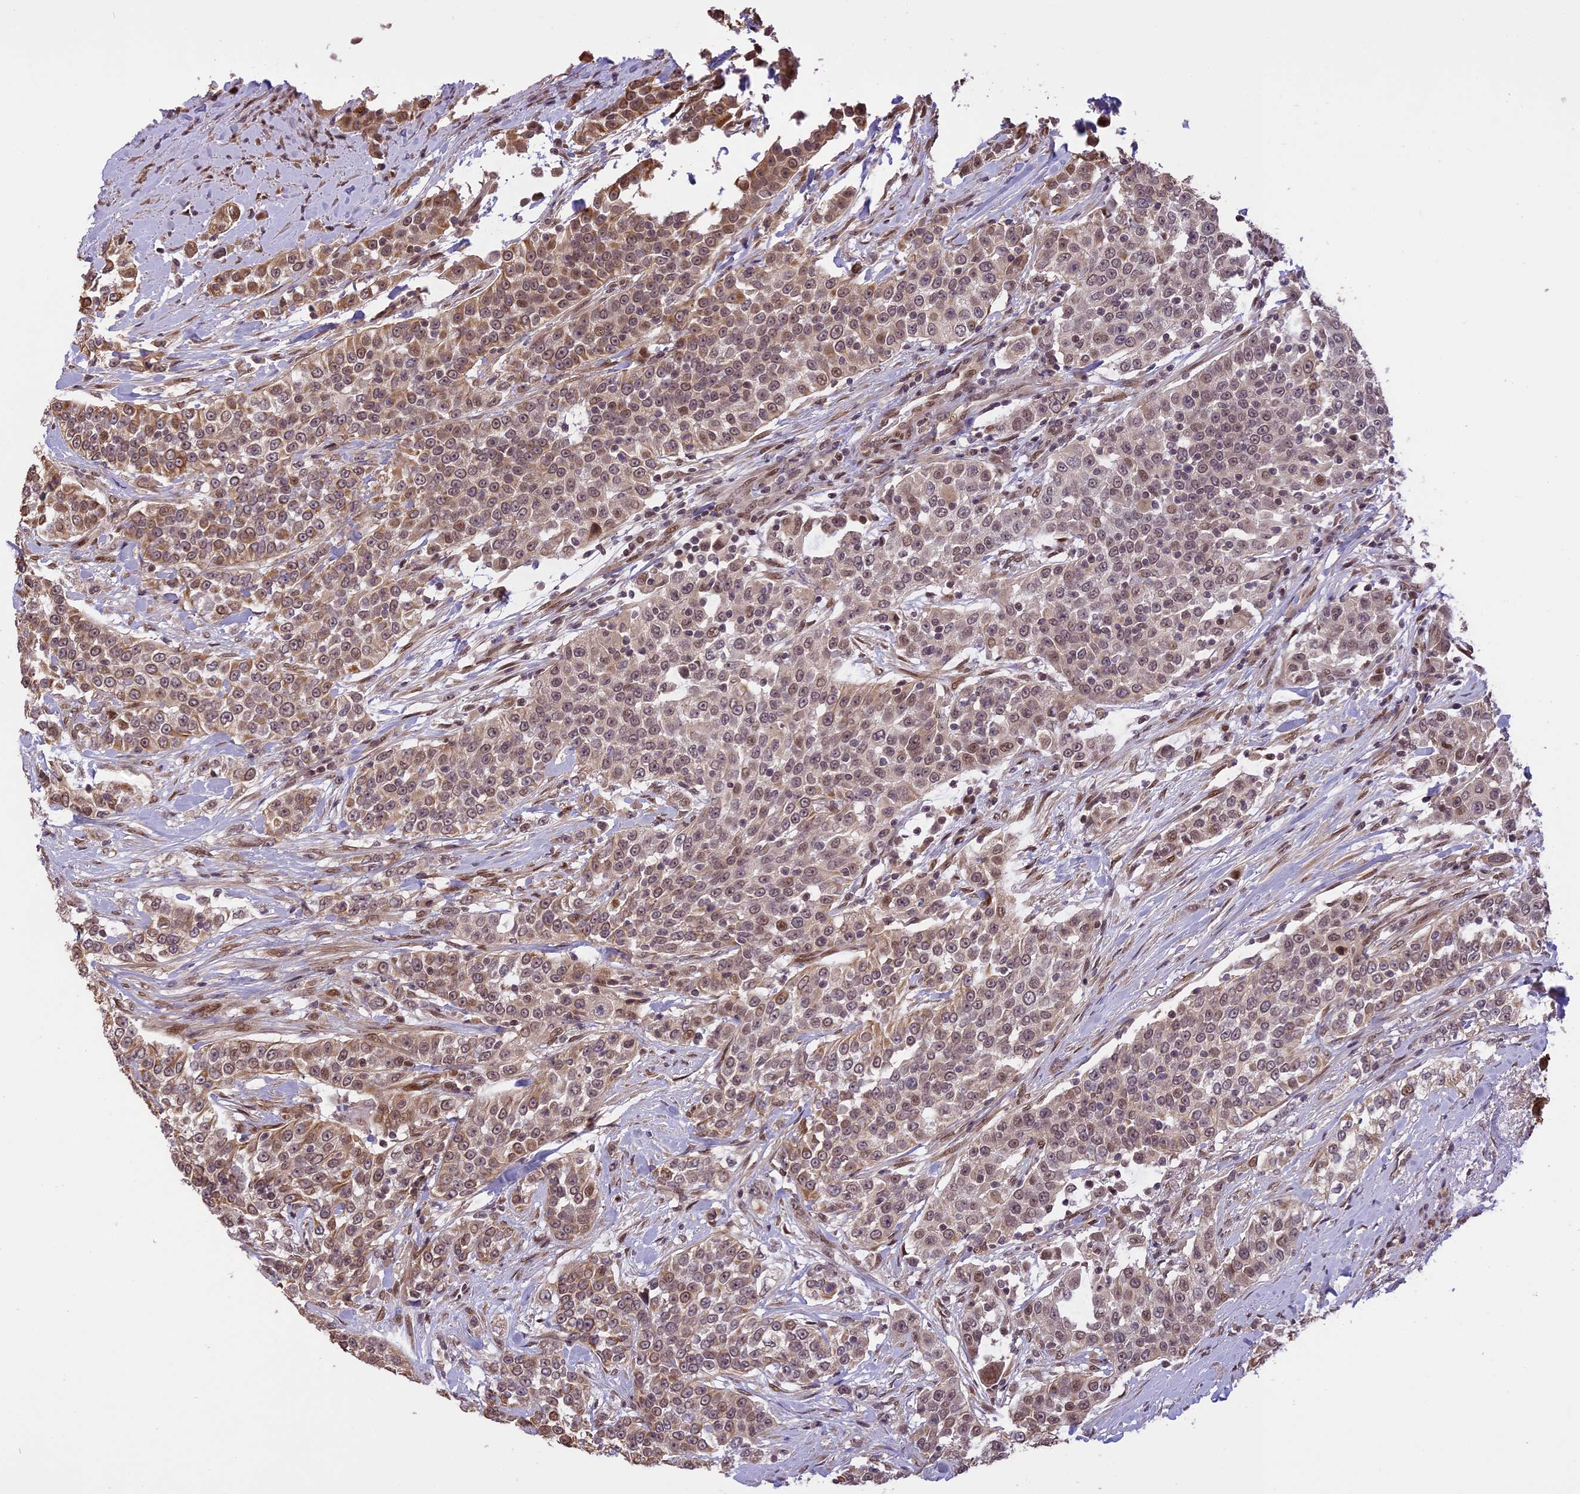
{"staining": {"intensity": "moderate", "quantity": "<25%", "location": "cytoplasmic/membranous,nuclear"}, "tissue": "urothelial cancer", "cell_type": "Tumor cells", "image_type": "cancer", "snomed": [{"axis": "morphology", "description": "Urothelial carcinoma, High grade"}, {"axis": "topography", "description": "Urinary bladder"}], "caption": "There is low levels of moderate cytoplasmic/membranous and nuclear positivity in tumor cells of urothelial carcinoma (high-grade), as demonstrated by immunohistochemical staining (brown color).", "gene": "PRELID2", "patient": {"sex": "female", "age": 80}}